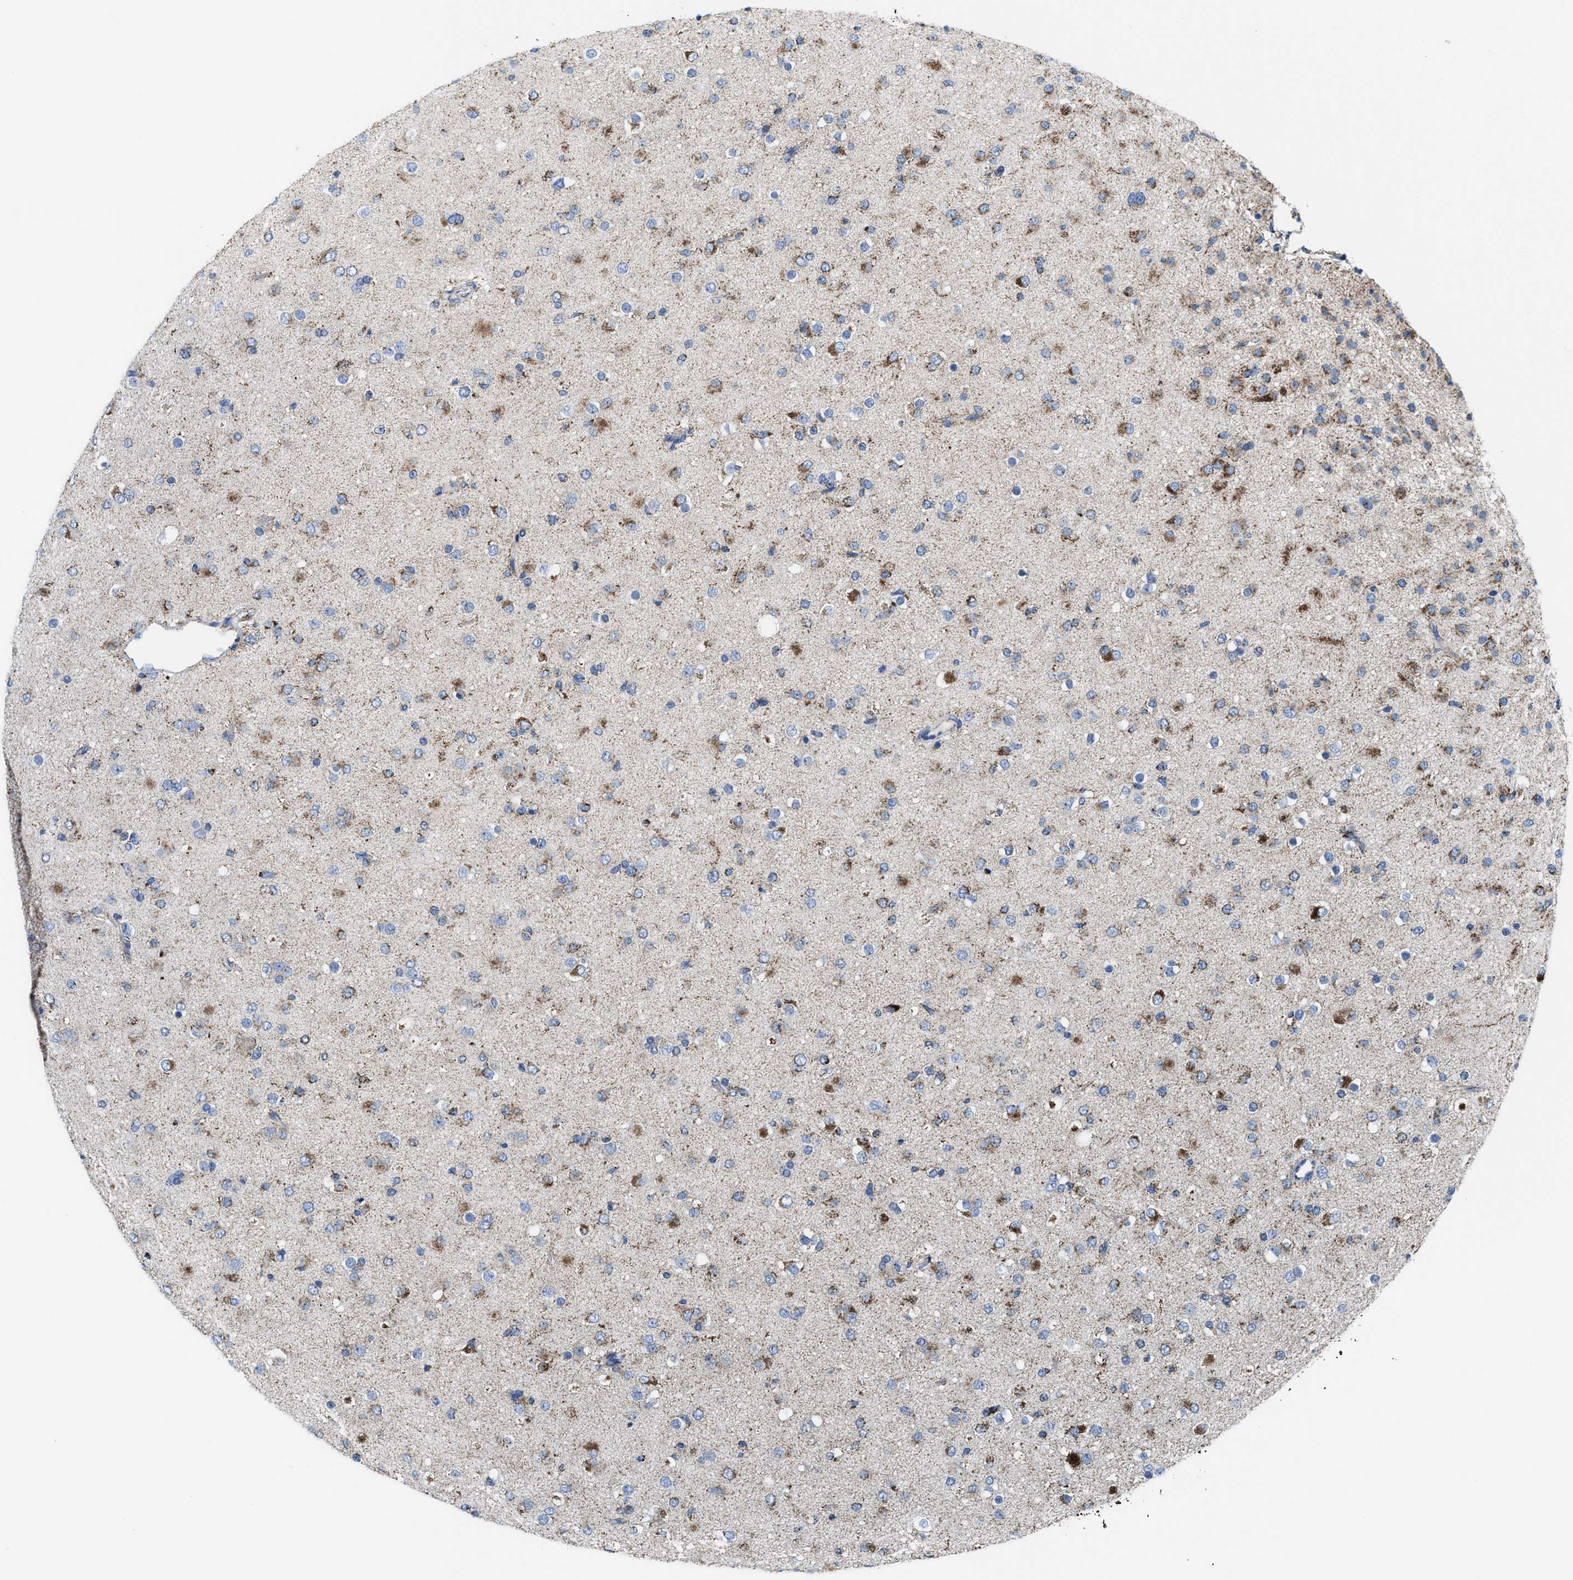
{"staining": {"intensity": "moderate", "quantity": "25%-75%", "location": "cytoplasmic/membranous"}, "tissue": "glioma", "cell_type": "Tumor cells", "image_type": "cancer", "snomed": [{"axis": "morphology", "description": "Glioma, malignant, Low grade"}, {"axis": "topography", "description": "Brain"}], "caption": "DAB immunohistochemical staining of human glioma reveals moderate cytoplasmic/membranous protein staining in approximately 25%-75% of tumor cells.", "gene": "ALDH1B1", "patient": {"sex": "male", "age": 65}}